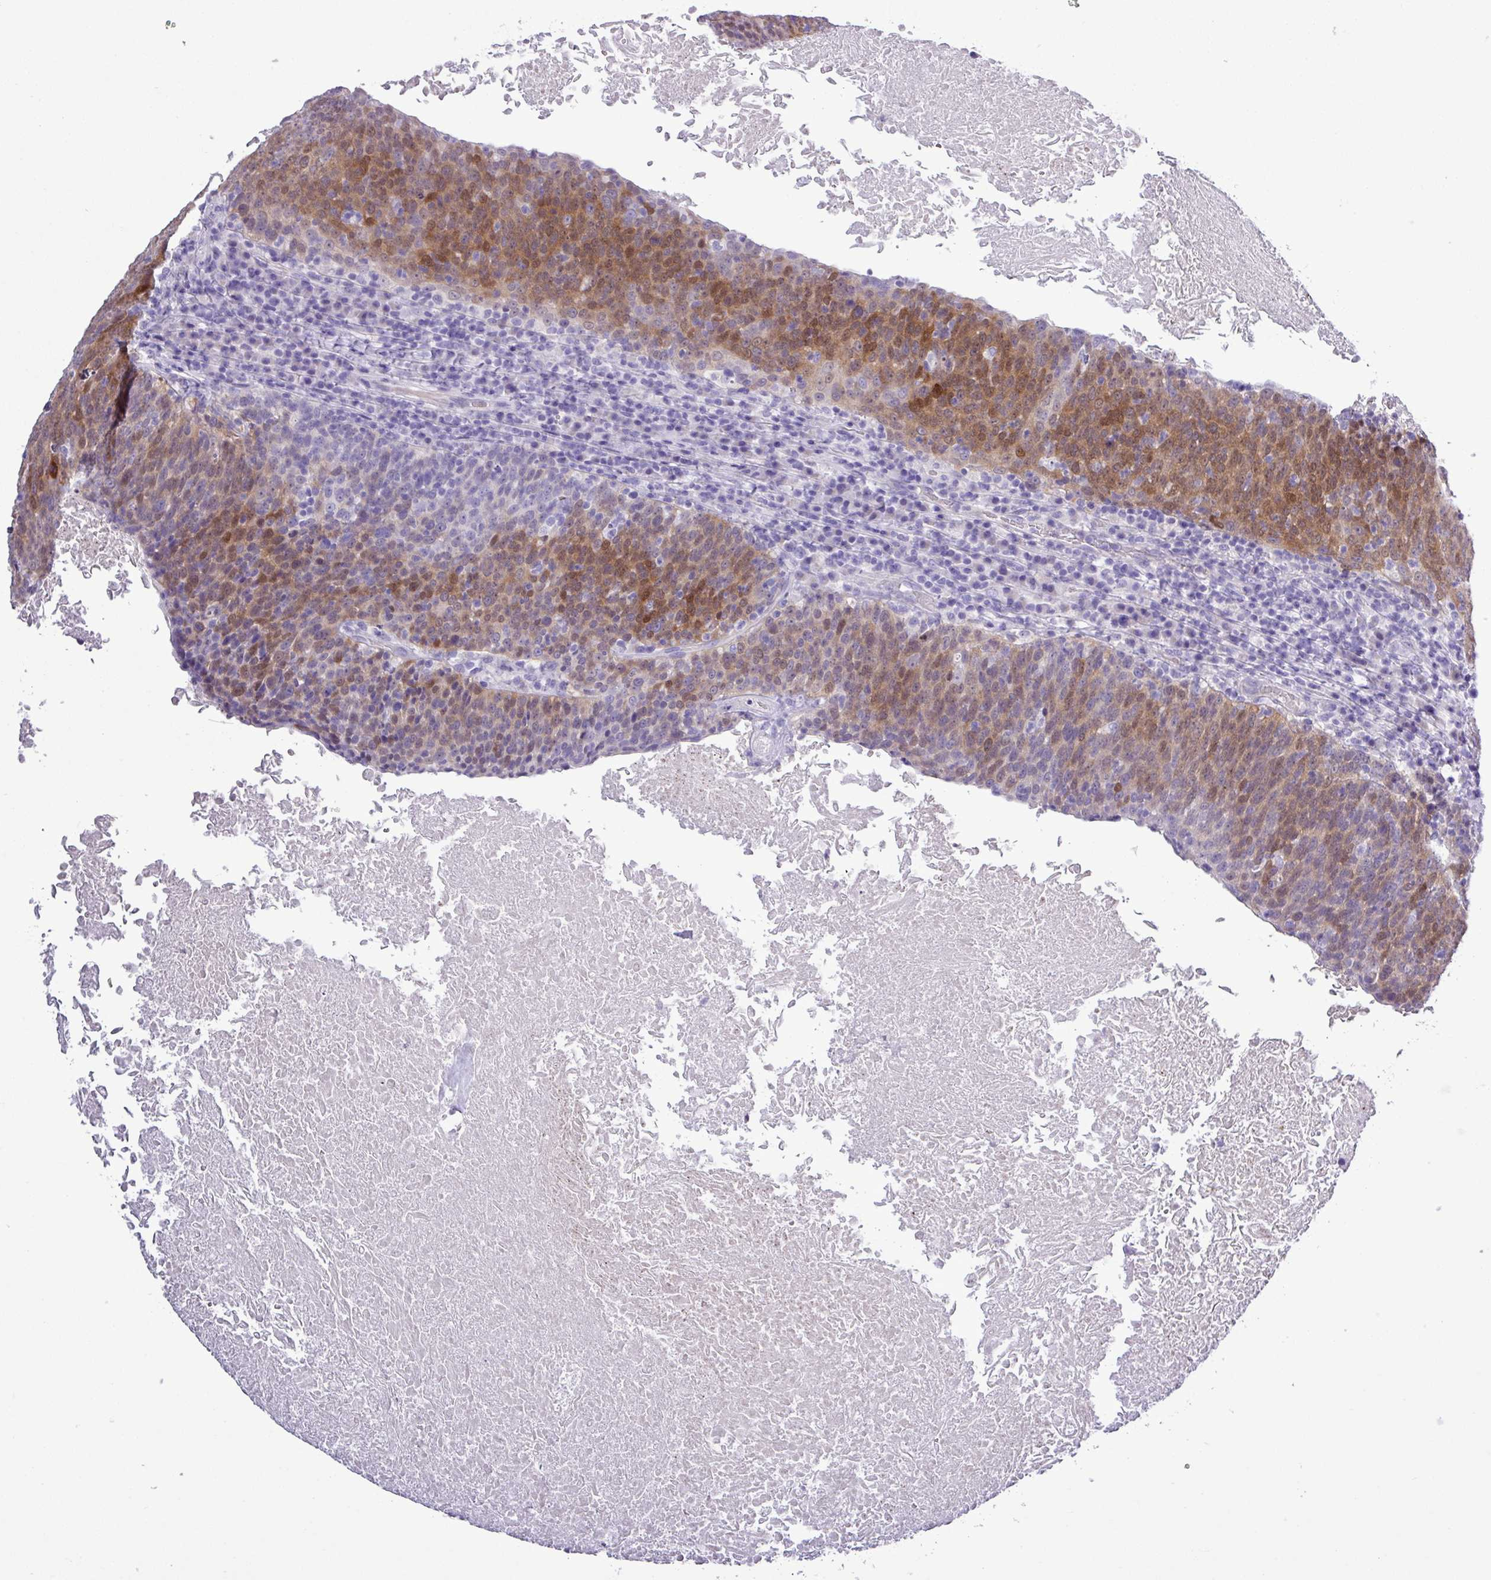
{"staining": {"intensity": "moderate", "quantity": "25%-75%", "location": "cytoplasmic/membranous,nuclear"}, "tissue": "head and neck cancer", "cell_type": "Tumor cells", "image_type": "cancer", "snomed": [{"axis": "morphology", "description": "Squamous cell carcinoma, NOS"}, {"axis": "morphology", "description": "Squamous cell carcinoma, metastatic, NOS"}, {"axis": "topography", "description": "Lymph node"}, {"axis": "topography", "description": "Head-Neck"}], "caption": "An image of head and neck cancer (metastatic squamous cell carcinoma) stained for a protein exhibits moderate cytoplasmic/membranous and nuclear brown staining in tumor cells.", "gene": "ALDH3A1", "patient": {"sex": "male", "age": 62}}